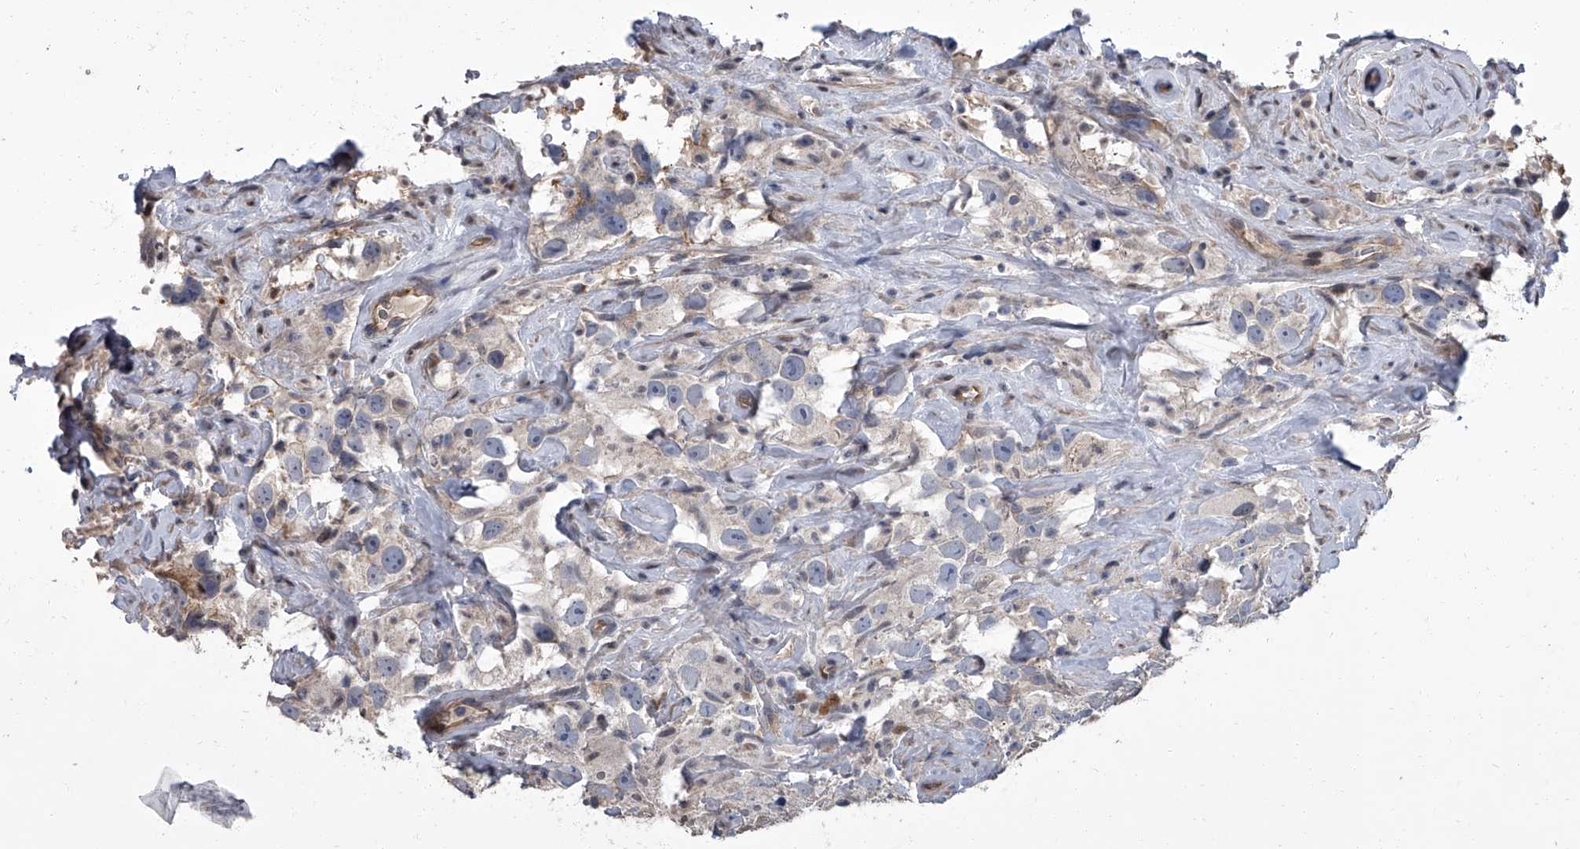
{"staining": {"intensity": "negative", "quantity": "none", "location": "none"}, "tissue": "testis cancer", "cell_type": "Tumor cells", "image_type": "cancer", "snomed": [{"axis": "morphology", "description": "Seminoma, NOS"}, {"axis": "topography", "description": "Testis"}], "caption": "This is an immunohistochemistry histopathology image of human testis cancer. There is no expression in tumor cells.", "gene": "SIRT4", "patient": {"sex": "male", "age": 49}}